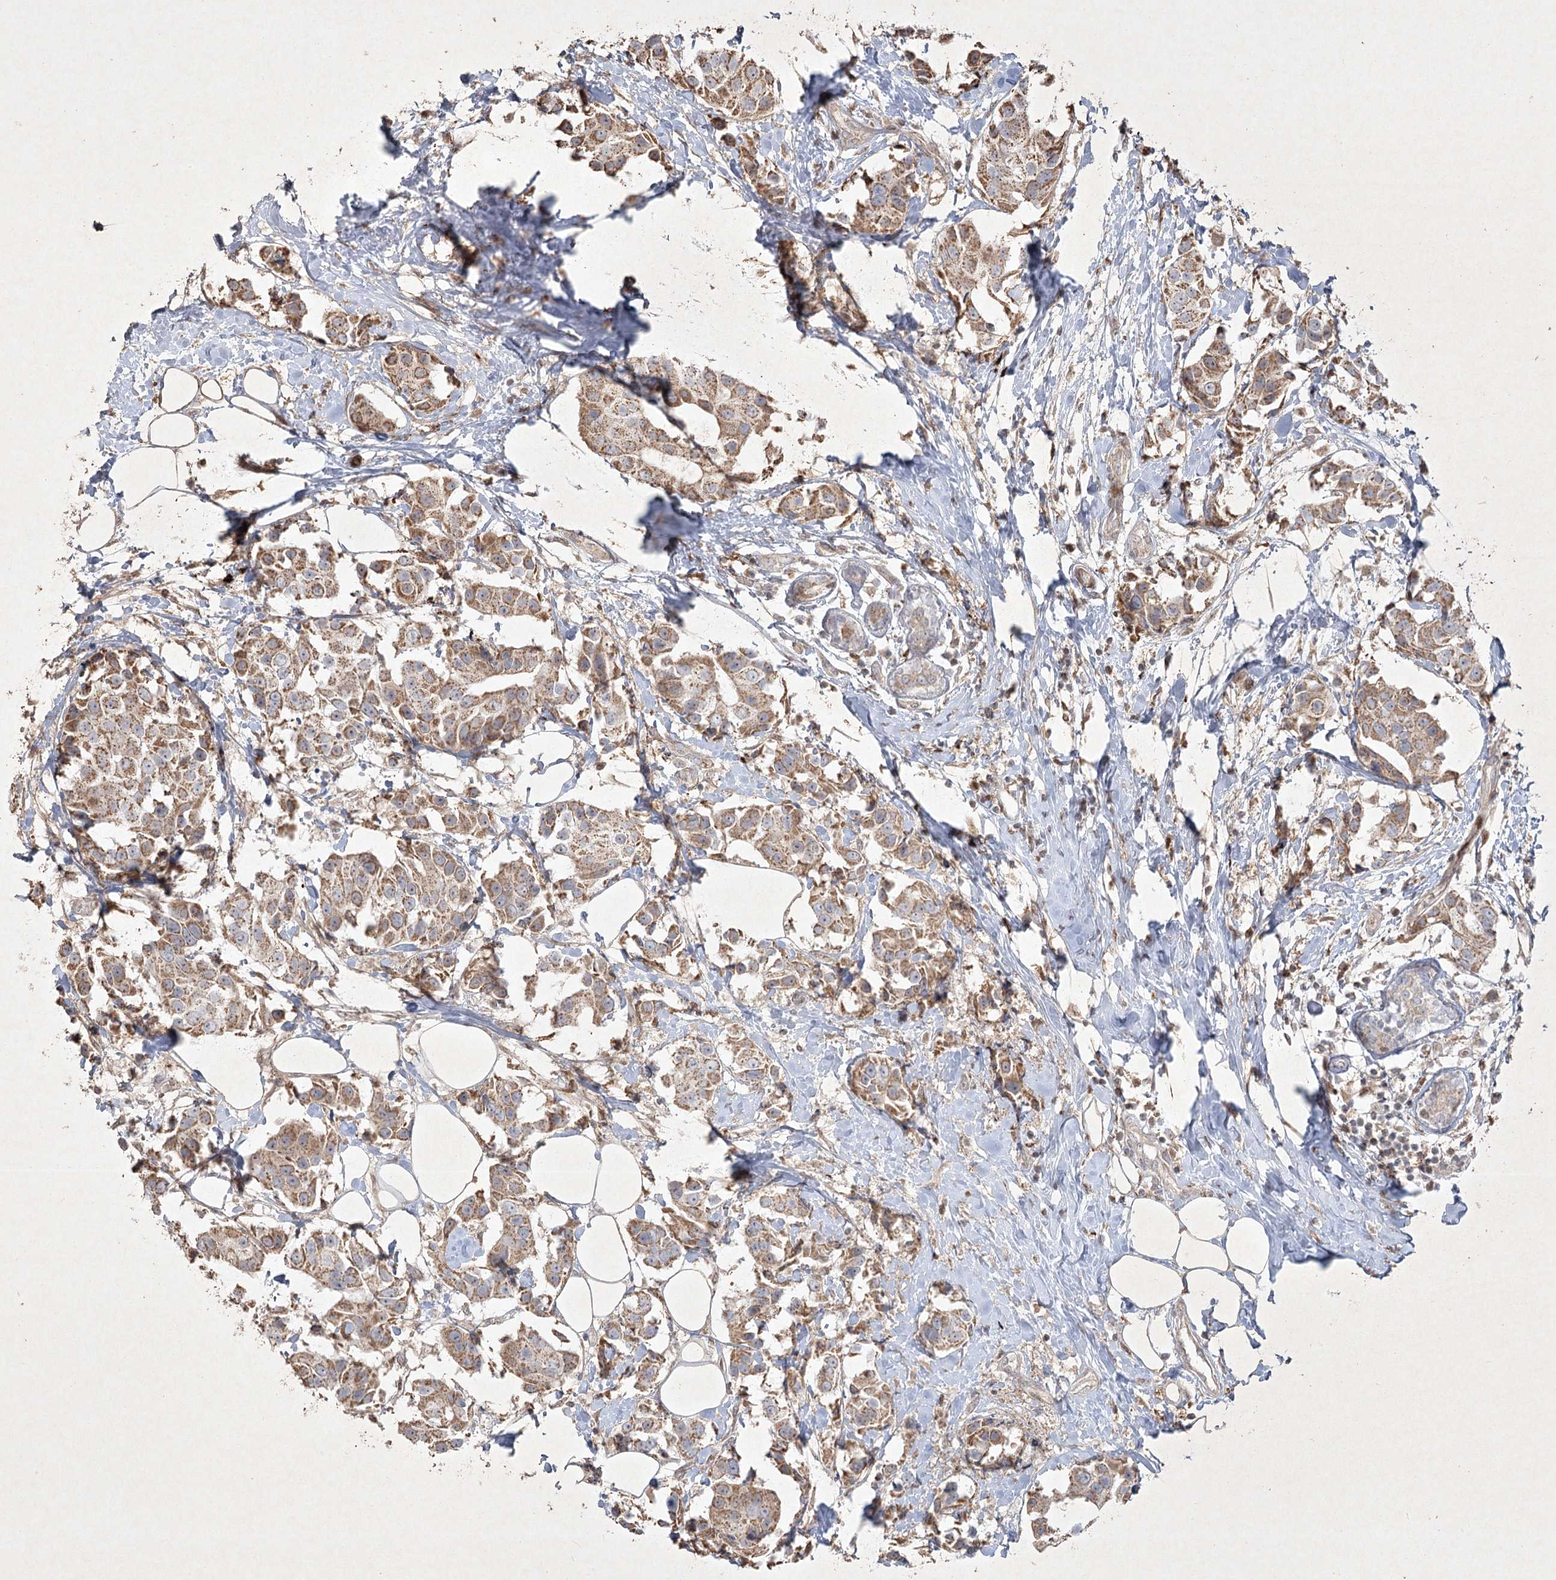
{"staining": {"intensity": "moderate", "quantity": ">75%", "location": "cytoplasmic/membranous"}, "tissue": "breast cancer", "cell_type": "Tumor cells", "image_type": "cancer", "snomed": [{"axis": "morphology", "description": "Normal tissue, NOS"}, {"axis": "morphology", "description": "Duct carcinoma"}, {"axis": "topography", "description": "Breast"}], "caption": "A photomicrograph showing moderate cytoplasmic/membranous staining in approximately >75% of tumor cells in breast intraductal carcinoma, as visualized by brown immunohistochemical staining.", "gene": "KBTBD4", "patient": {"sex": "female", "age": 39}}